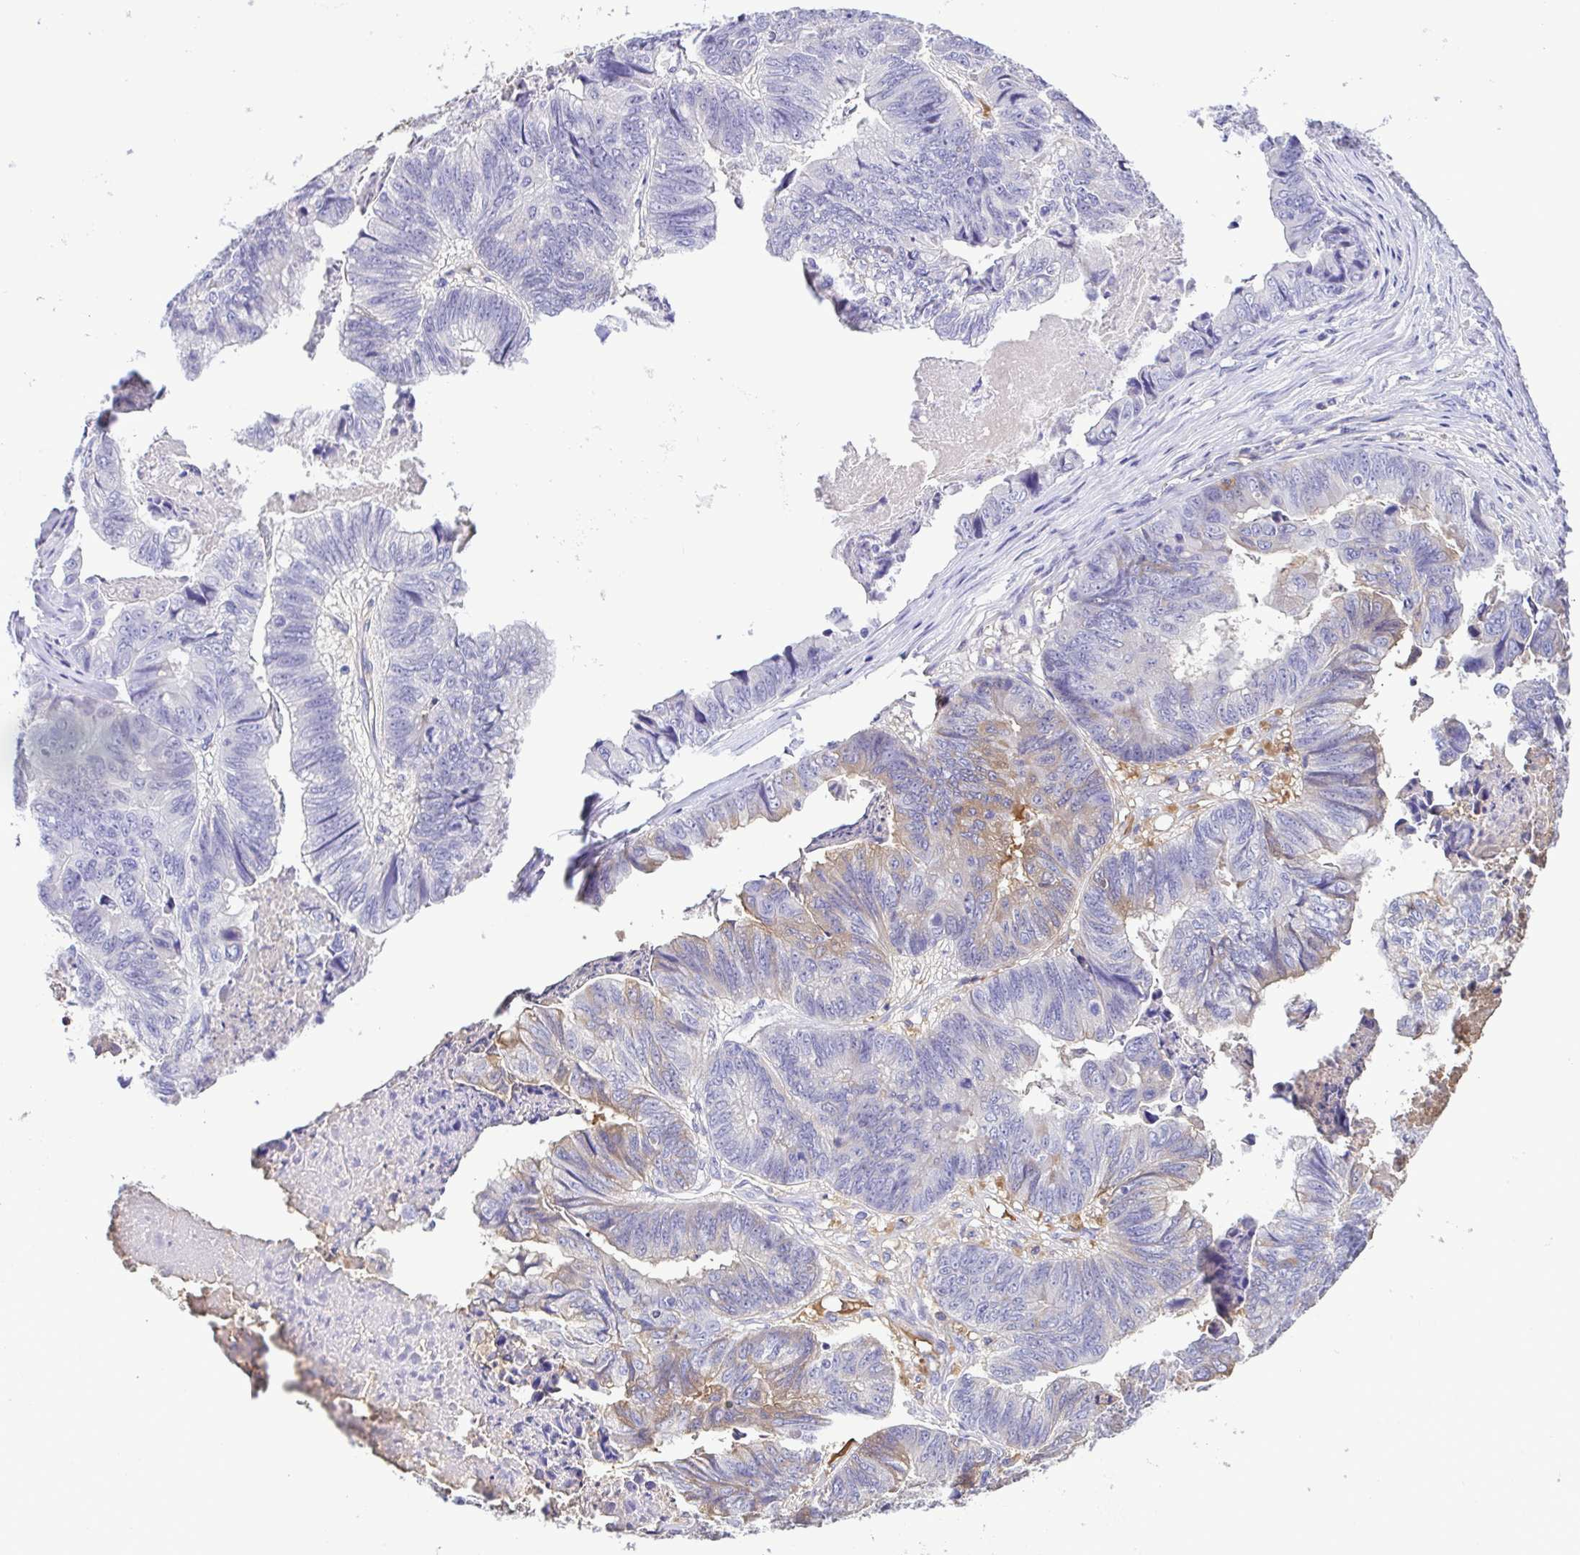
{"staining": {"intensity": "weak", "quantity": "<25%", "location": "cytoplasmic/membranous"}, "tissue": "stomach cancer", "cell_type": "Tumor cells", "image_type": "cancer", "snomed": [{"axis": "morphology", "description": "Adenocarcinoma, NOS"}, {"axis": "topography", "description": "Stomach, lower"}], "caption": "IHC micrograph of neoplastic tissue: stomach adenocarcinoma stained with DAB reveals no significant protein expression in tumor cells.", "gene": "IGFL1", "patient": {"sex": "male", "age": 77}}